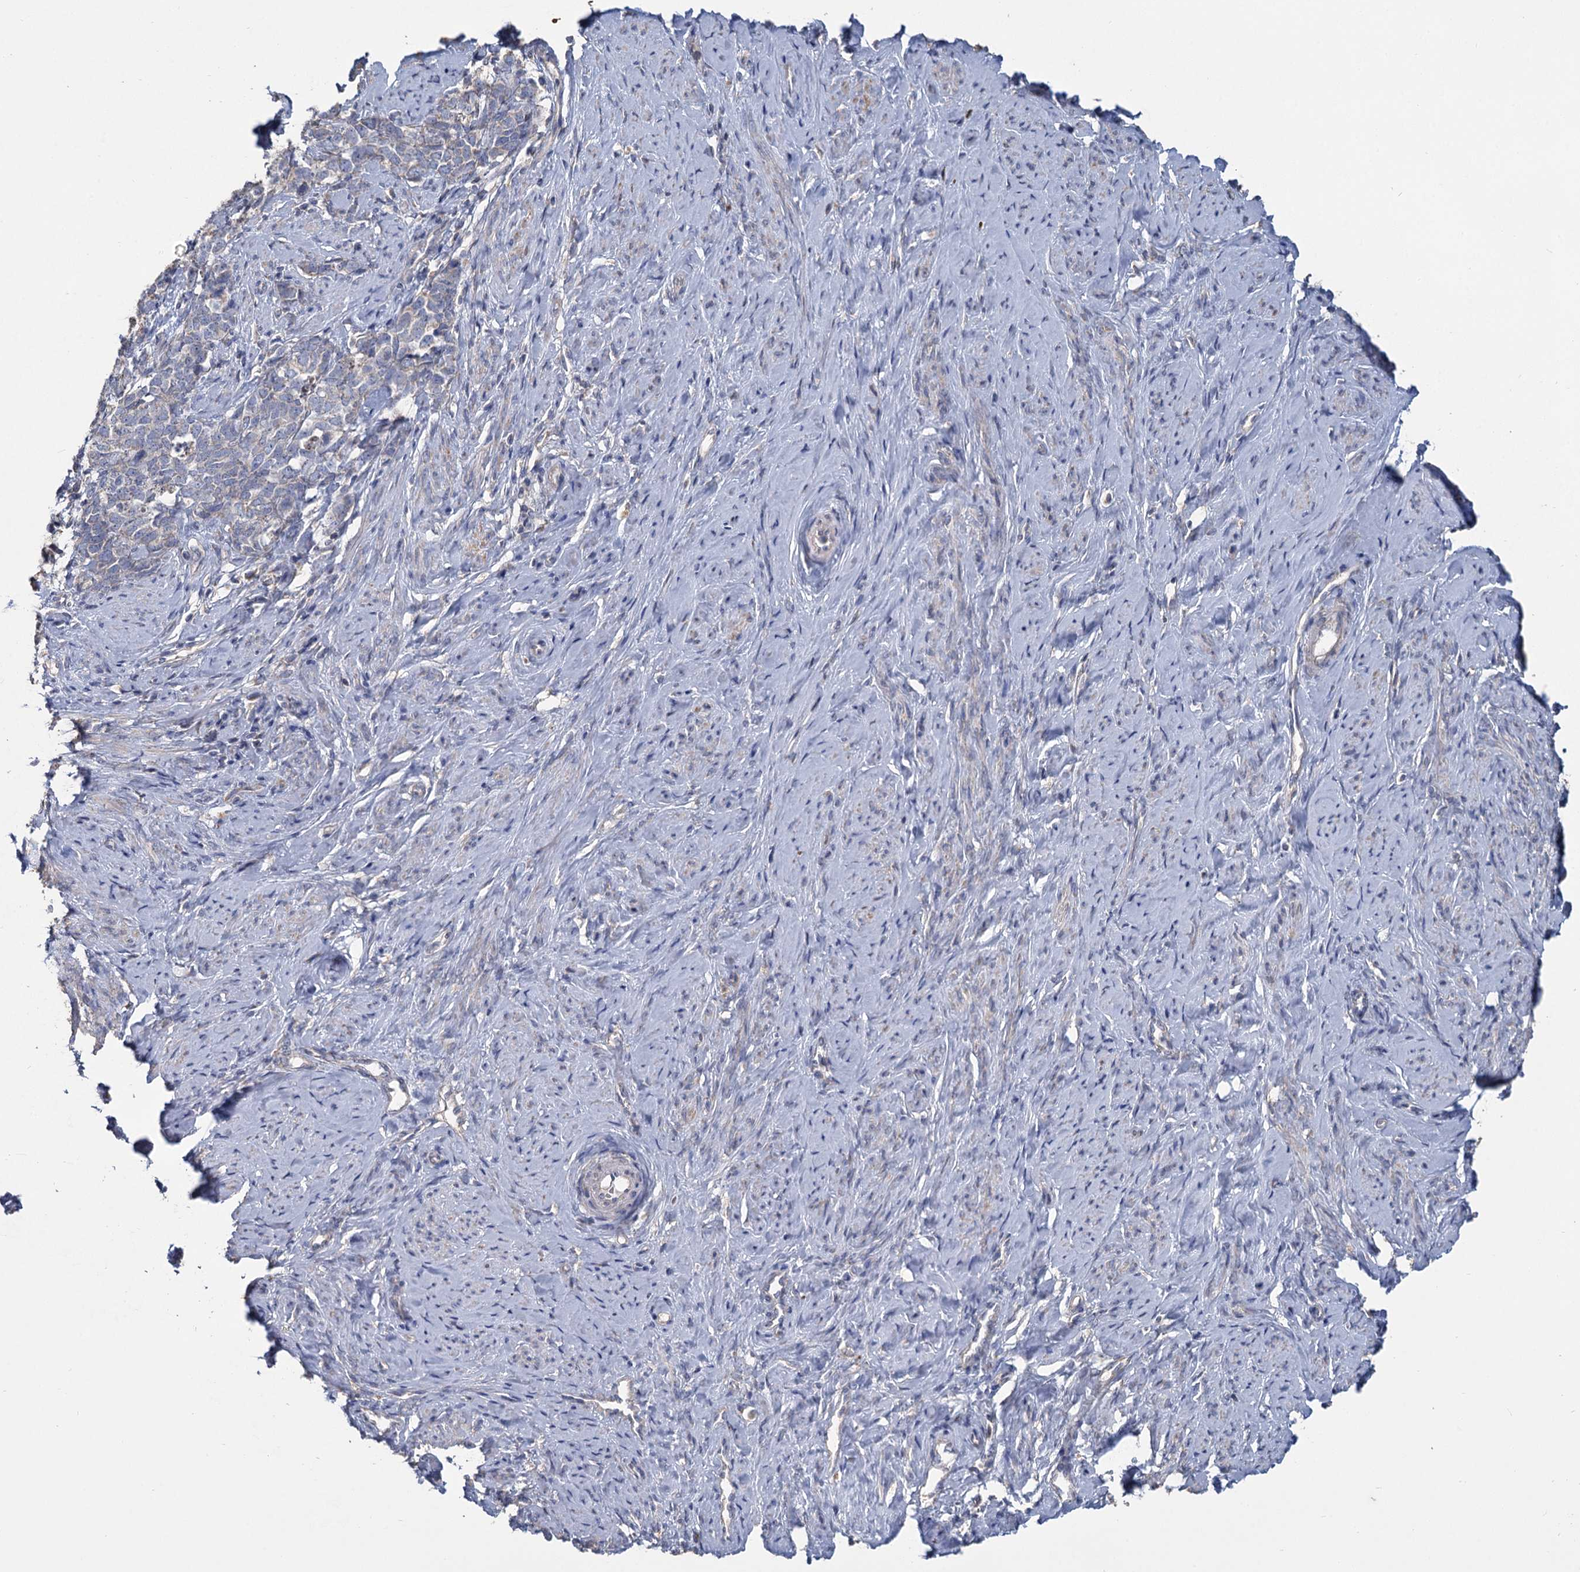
{"staining": {"intensity": "negative", "quantity": "none", "location": "none"}, "tissue": "cervical cancer", "cell_type": "Tumor cells", "image_type": "cancer", "snomed": [{"axis": "morphology", "description": "Squamous cell carcinoma, NOS"}, {"axis": "topography", "description": "Cervix"}], "caption": "Tumor cells are negative for brown protein staining in cervical squamous cell carcinoma.", "gene": "HES2", "patient": {"sex": "female", "age": 63}}